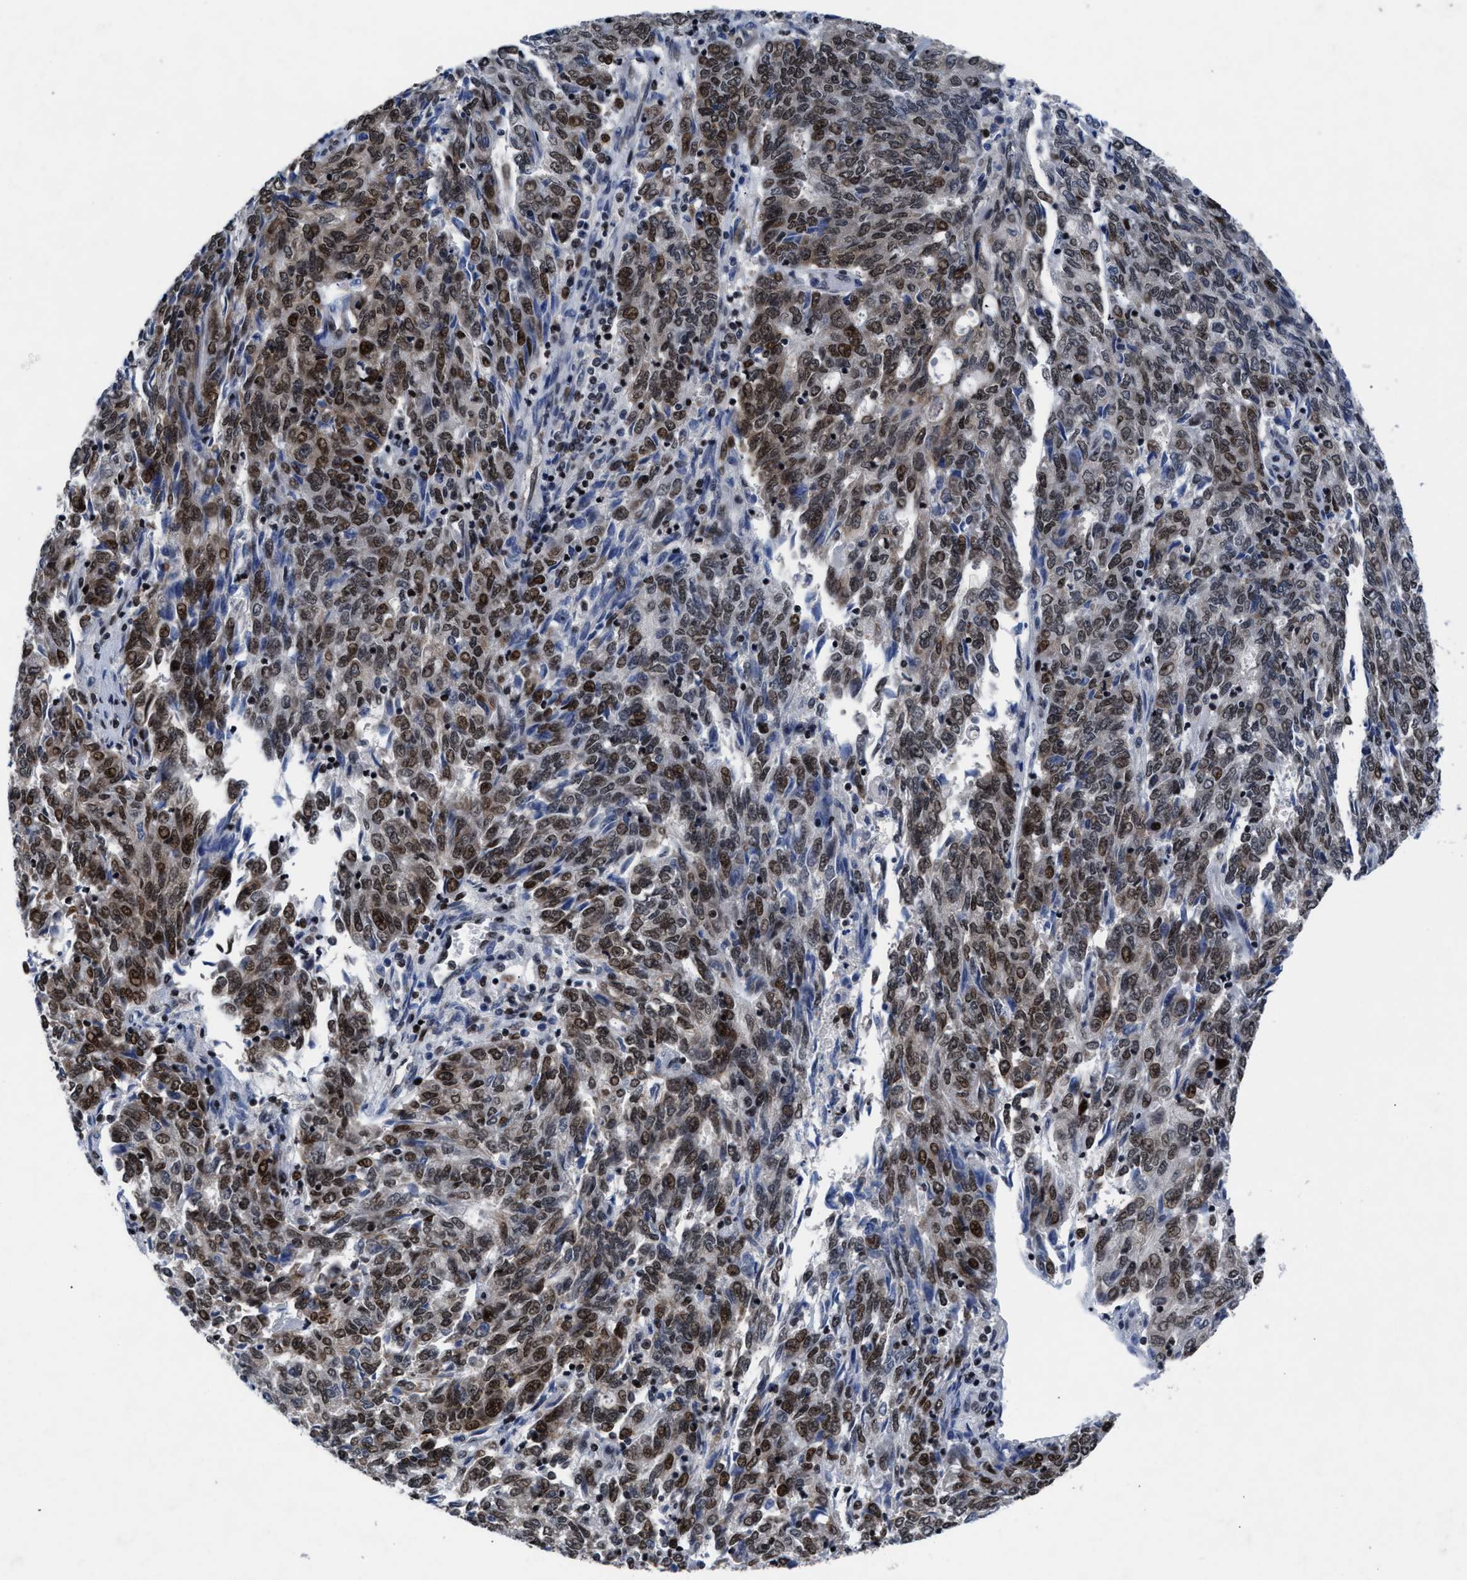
{"staining": {"intensity": "moderate", "quantity": ">75%", "location": "nuclear"}, "tissue": "endometrial cancer", "cell_type": "Tumor cells", "image_type": "cancer", "snomed": [{"axis": "morphology", "description": "Adenocarcinoma, NOS"}, {"axis": "topography", "description": "Endometrium"}], "caption": "Endometrial cancer (adenocarcinoma) stained for a protein reveals moderate nuclear positivity in tumor cells.", "gene": "WDR81", "patient": {"sex": "female", "age": 80}}